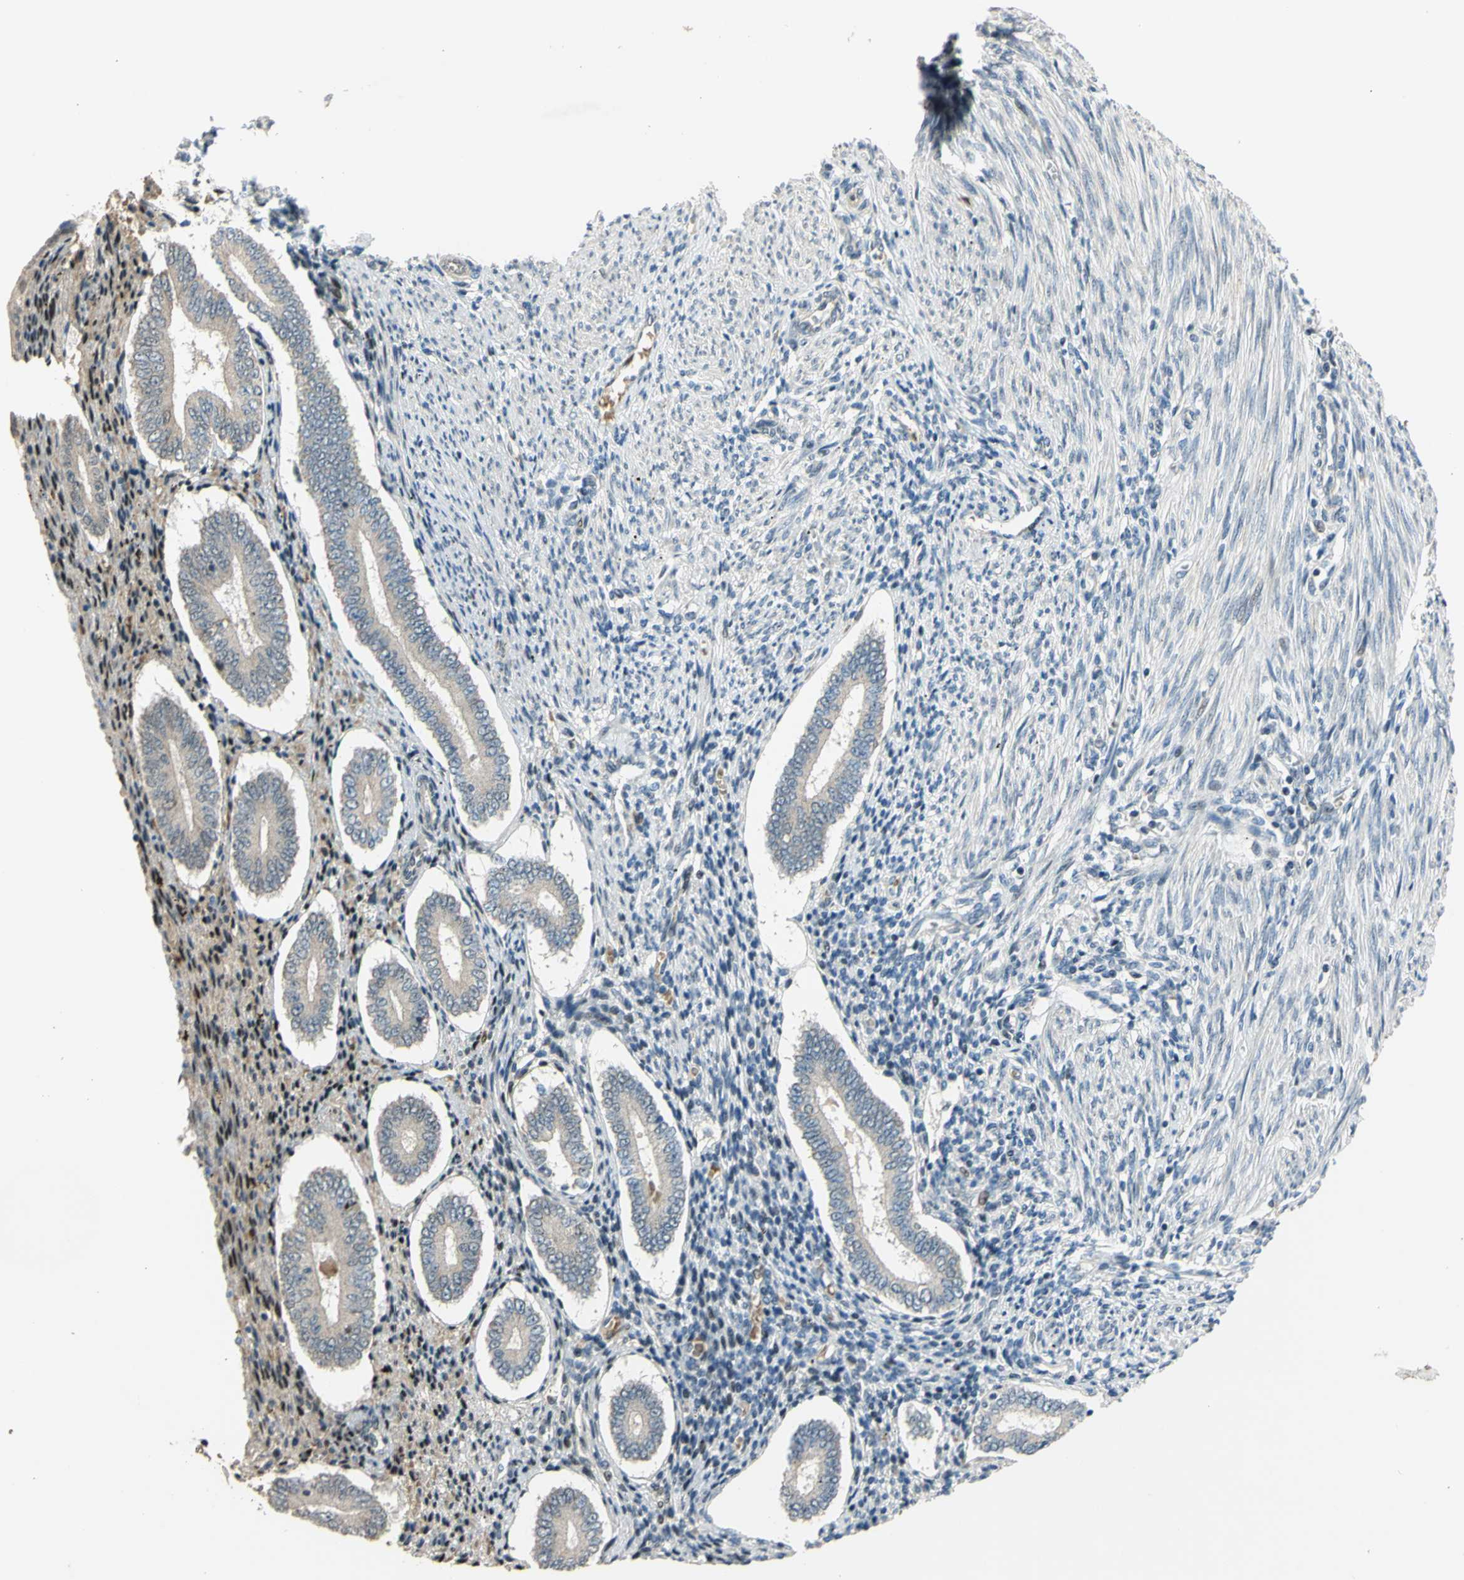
{"staining": {"intensity": "weak", "quantity": "<25%", "location": "nuclear"}, "tissue": "endometrium", "cell_type": "Cells in endometrial stroma", "image_type": "normal", "snomed": [{"axis": "morphology", "description": "Normal tissue, NOS"}, {"axis": "topography", "description": "Endometrium"}], "caption": "A high-resolution histopathology image shows IHC staining of normal endometrium, which demonstrates no significant positivity in cells in endometrial stroma.", "gene": "ZNF184", "patient": {"sex": "female", "age": 42}}